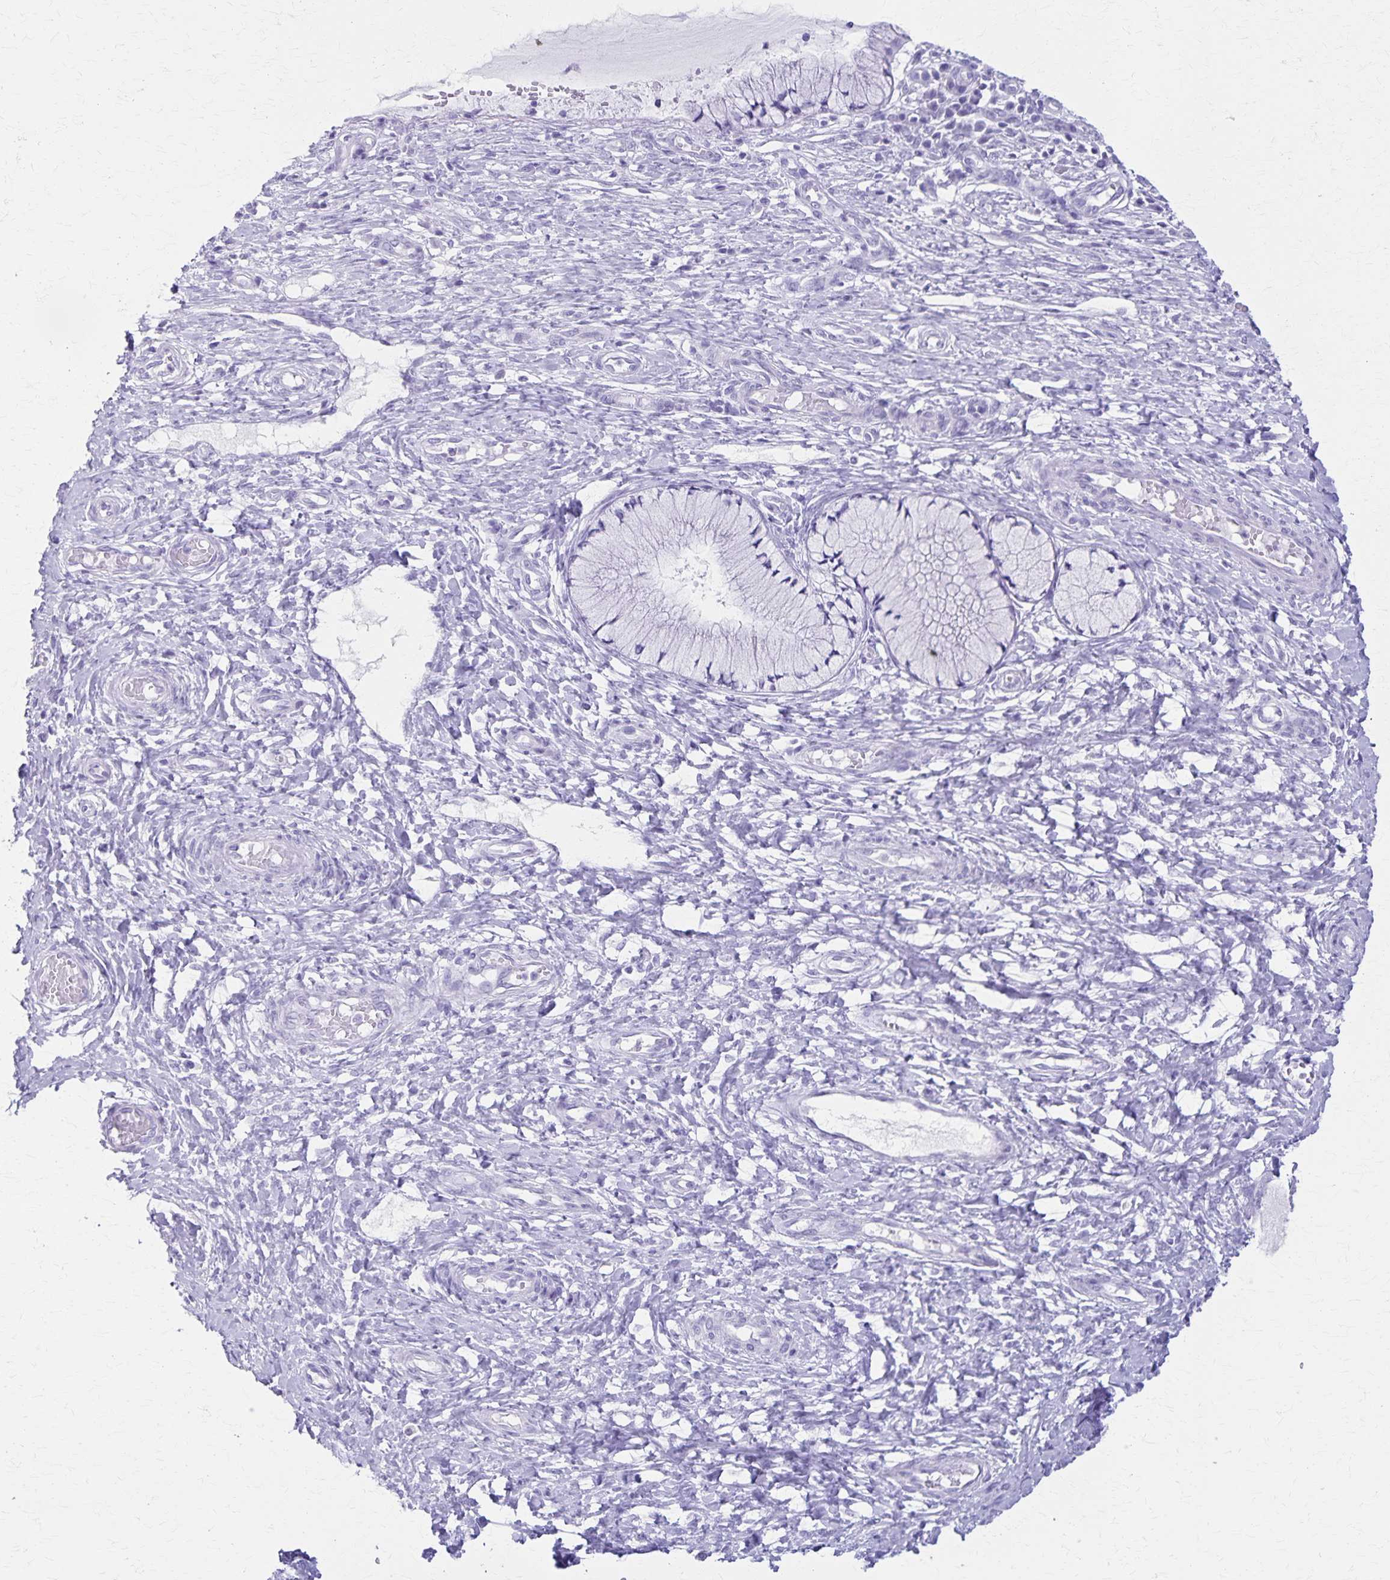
{"staining": {"intensity": "negative", "quantity": "none", "location": "none"}, "tissue": "cervix", "cell_type": "Glandular cells", "image_type": "normal", "snomed": [{"axis": "morphology", "description": "Normal tissue, NOS"}, {"axis": "topography", "description": "Cervix"}], "caption": "The image demonstrates no staining of glandular cells in benign cervix. The staining is performed using DAB brown chromogen with nuclei counter-stained in using hematoxylin.", "gene": "DEFA5", "patient": {"sex": "female", "age": 37}}